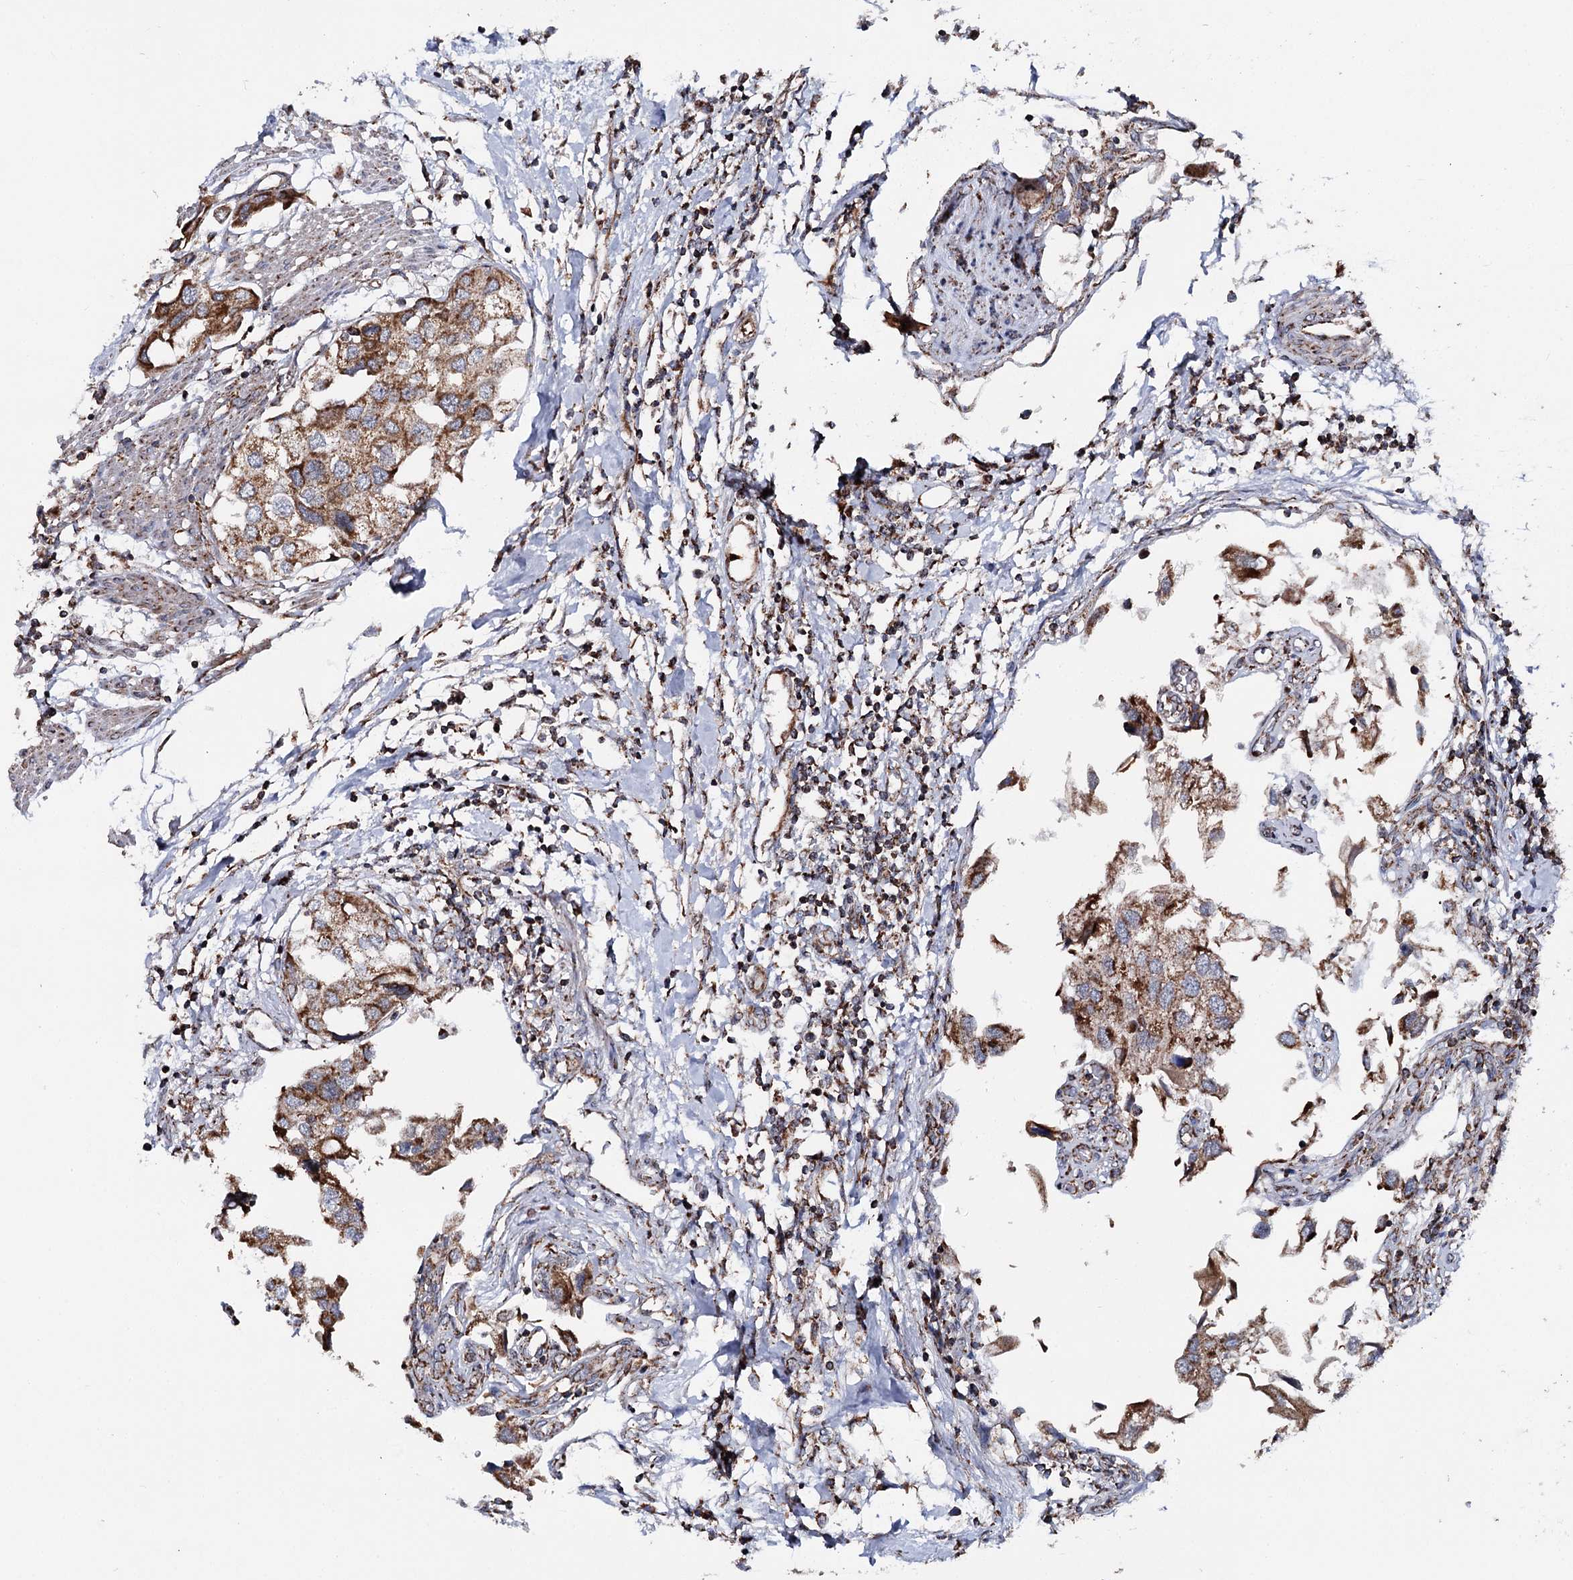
{"staining": {"intensity": "moderate", "quantity": ">75%", "location": "cytoplasmic/membranous"}, "tissue": "urothelial cancer", "cell_type": "Tumor cells", "image_type": "cancer", "snomed": [{"axis": "morphology", "description": "Urothelial carcinoma, High grade"}, {"axis": "topography", "description": "Urinary bladder"}], "caption": "Protein analysis of urothelial cancer tissue demonstrates moderate cytoplasmic/membranous staining in approximately >75% of tumor cells. The staining was performed using DAB (3,3'-diaminobenzidine) to visualize the protein expression in brown, while the nuclei were stained in blue with hematoxylin (Magnification: 20x).", "gene": "FGFR1OP2", "patient": {"sex": "male", "age": 64}}